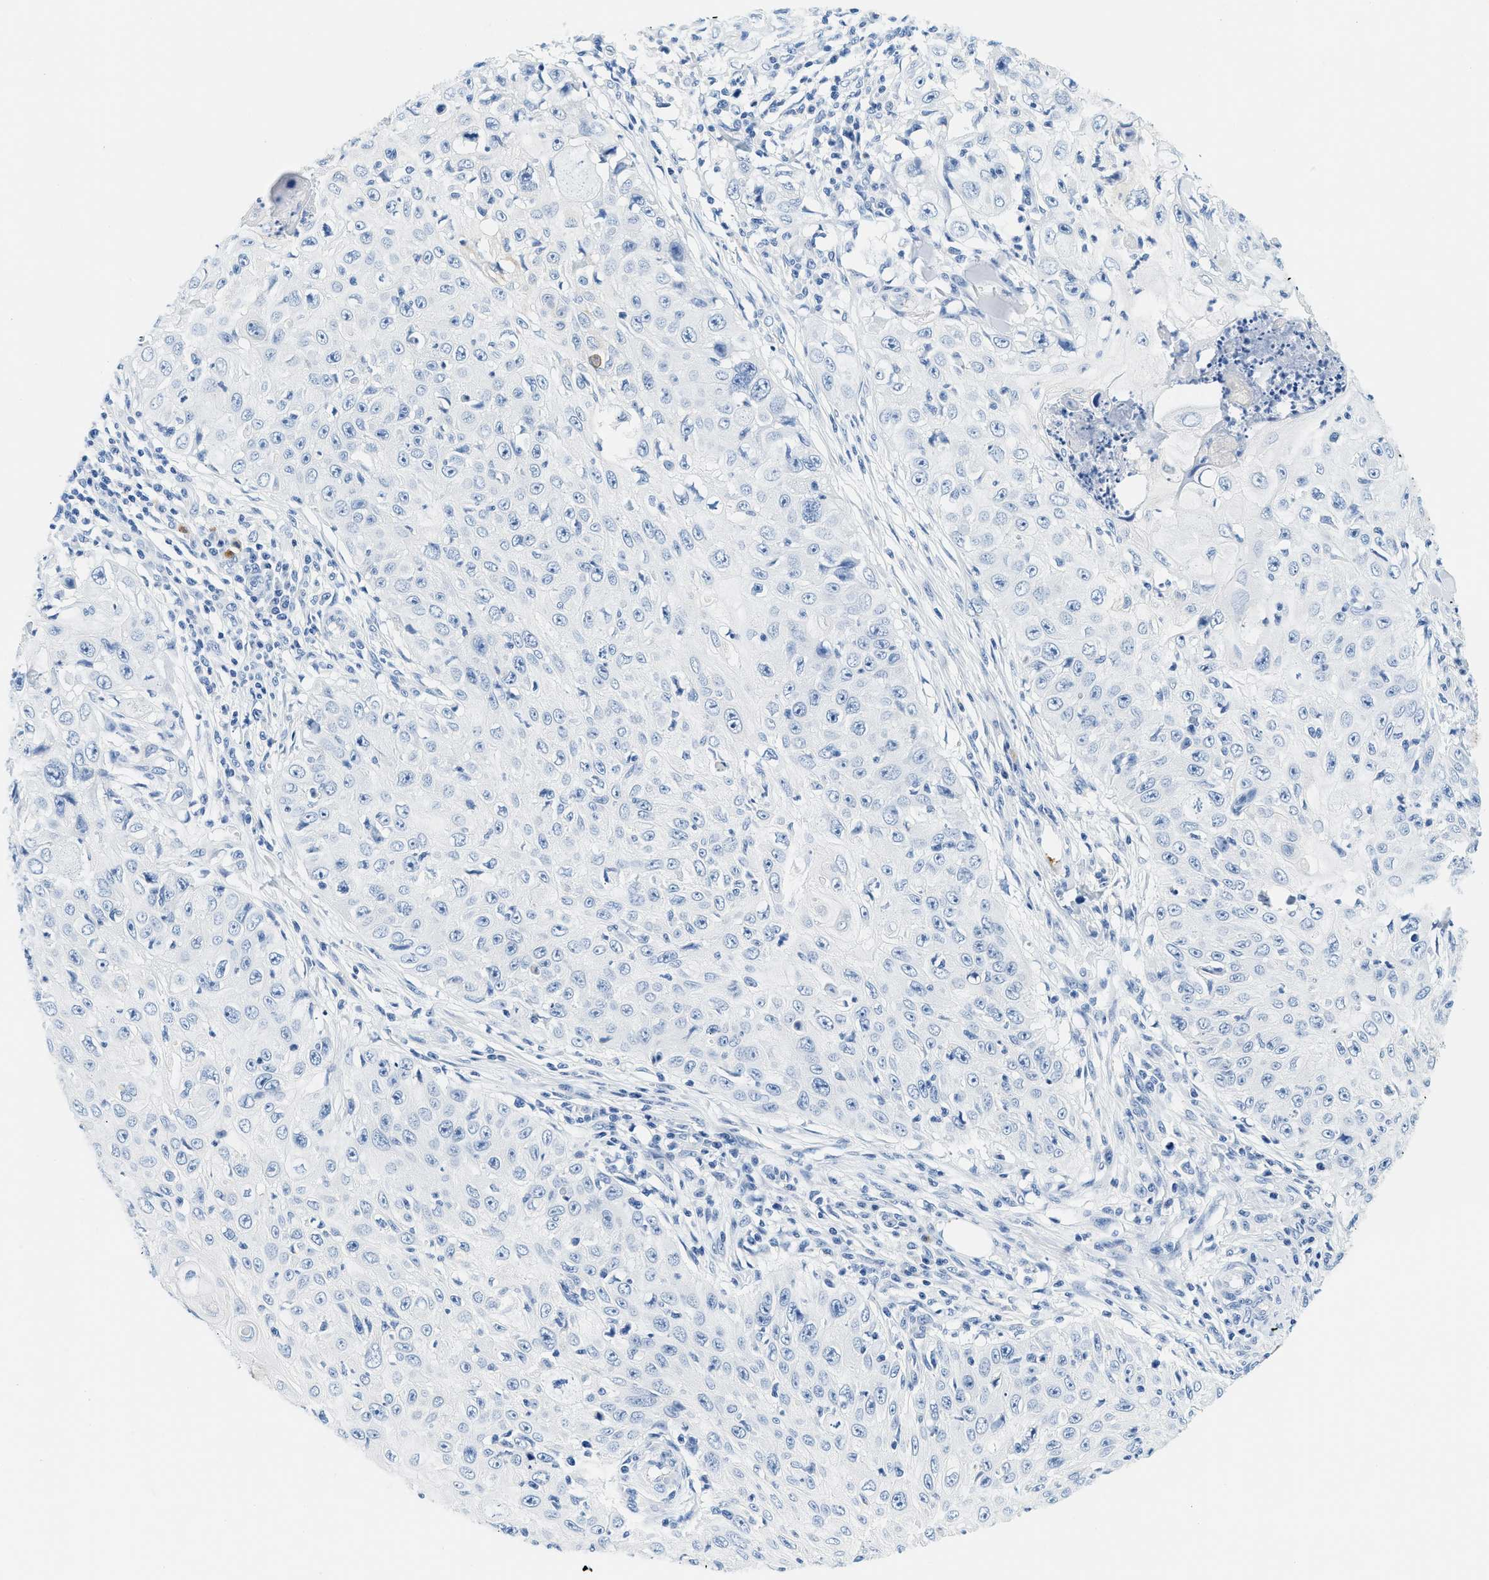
{"staining": {"intensity": "negative", "quantity": "none", "location": "none"}, "tissue": "skin cancer", "cell_type": "Tumor cells", "image_type": "cancer", "snomed": [{"axis": "morphology", "description": "Squamous cell carcinoma, NOS"}, {"axis": "topography", "description": "Skin"}], "caption": "The photomicrograph displays no staining of tumor cells in skin cancer (squamous cell carcinoma).", "gene": "STXBP2", "patient": {"sex": "male", "age": 86}}